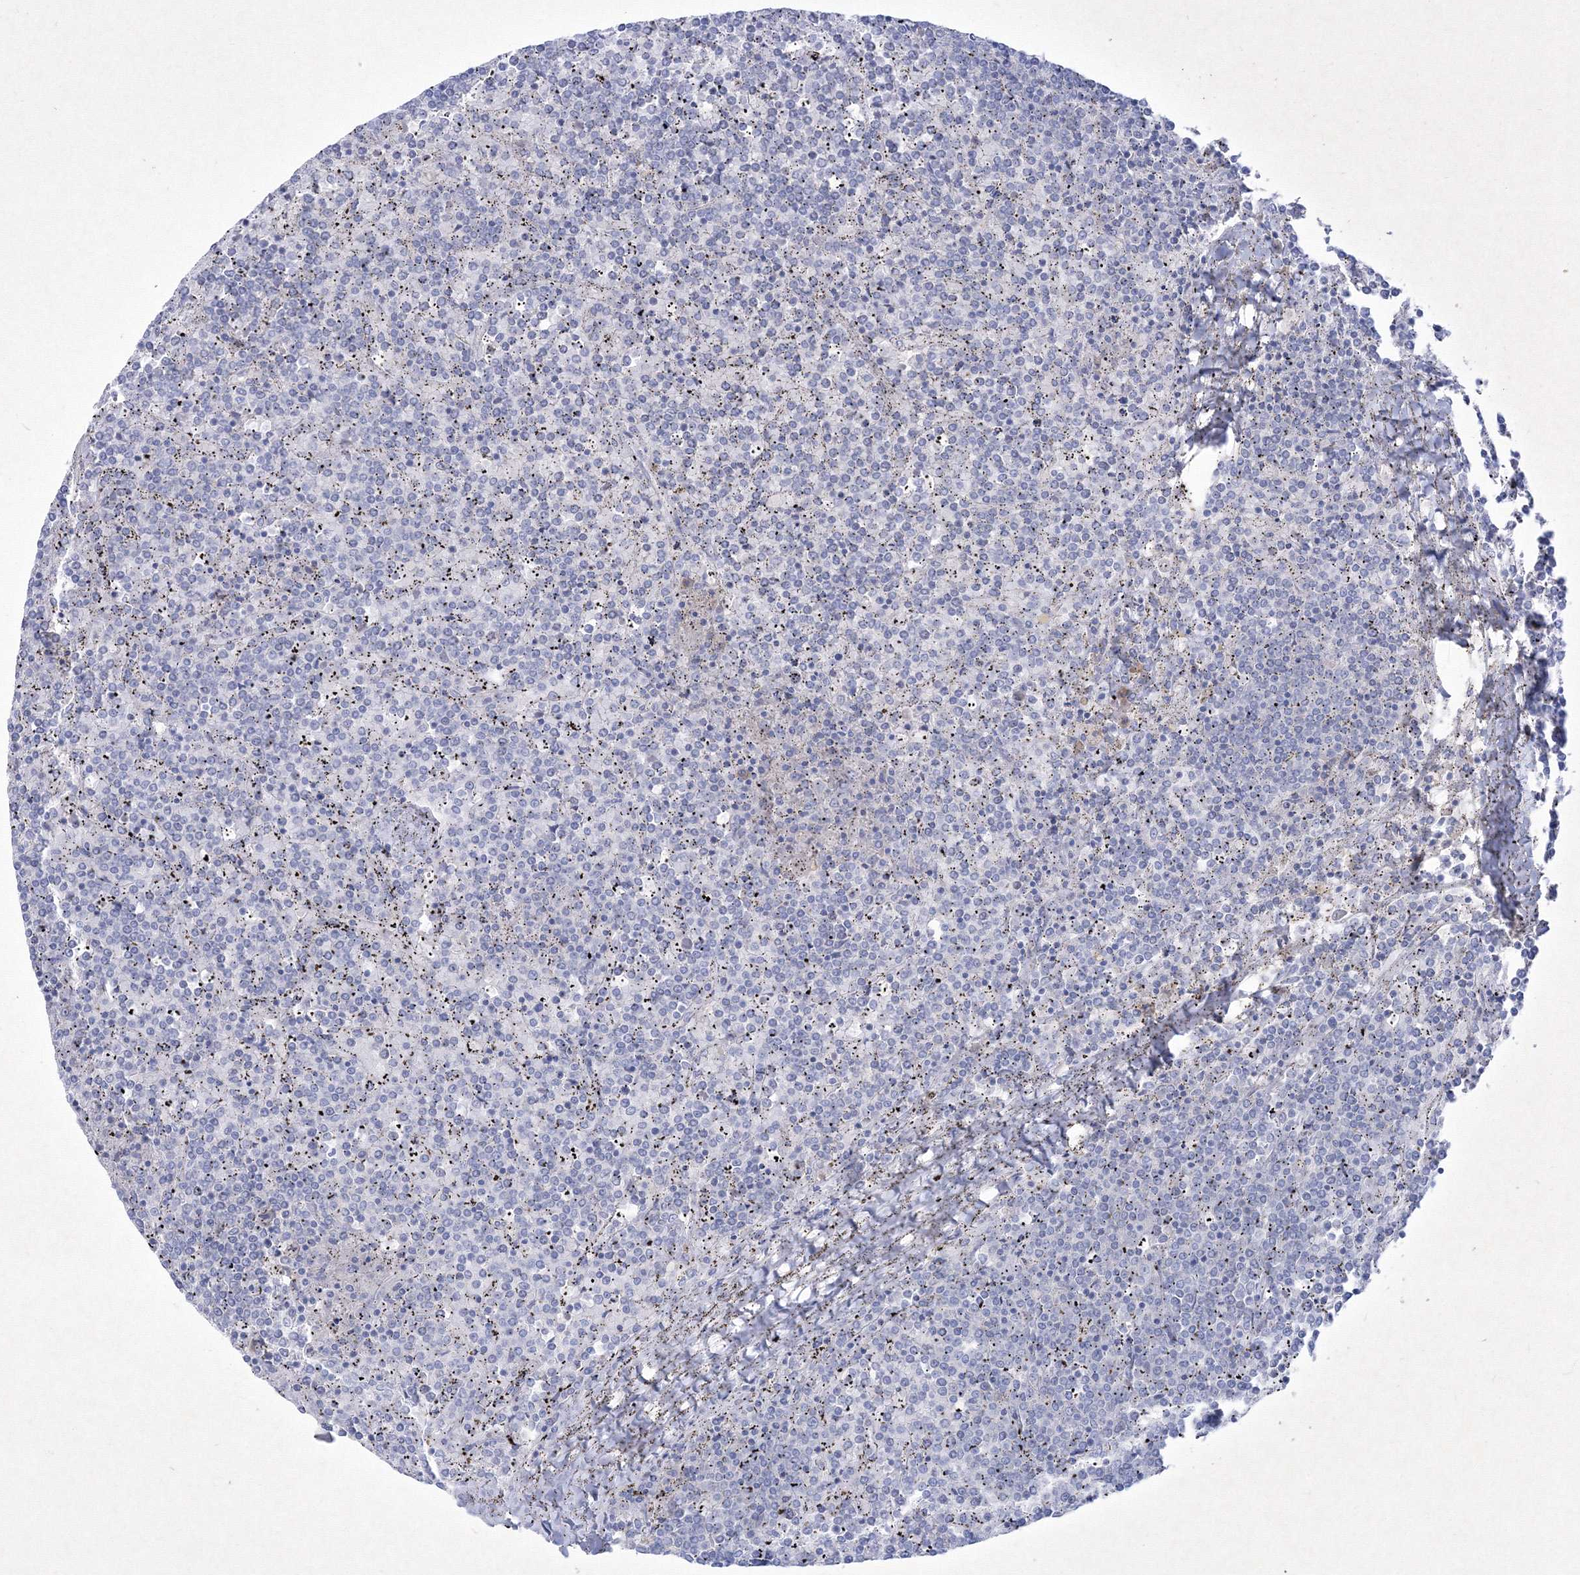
{"staining": {"intensity": "negative", "quantity": "none", "location": "none"}, "tissue": "lymphoma", "cell_type": "Tumor cells", "image_type": "cancer", "snomed": [{"axis": "morphology", "description": "Malignant lymphoma, non-Hodgkin's type, Low grade"}, {"axis": "topography", "description": "Spleen"}], "caption": "The image demonstrates no significant expression in tumor cells of lymphoma.", "gene": "TMEM139", "patient": {"sex": "female", "age": 19}}